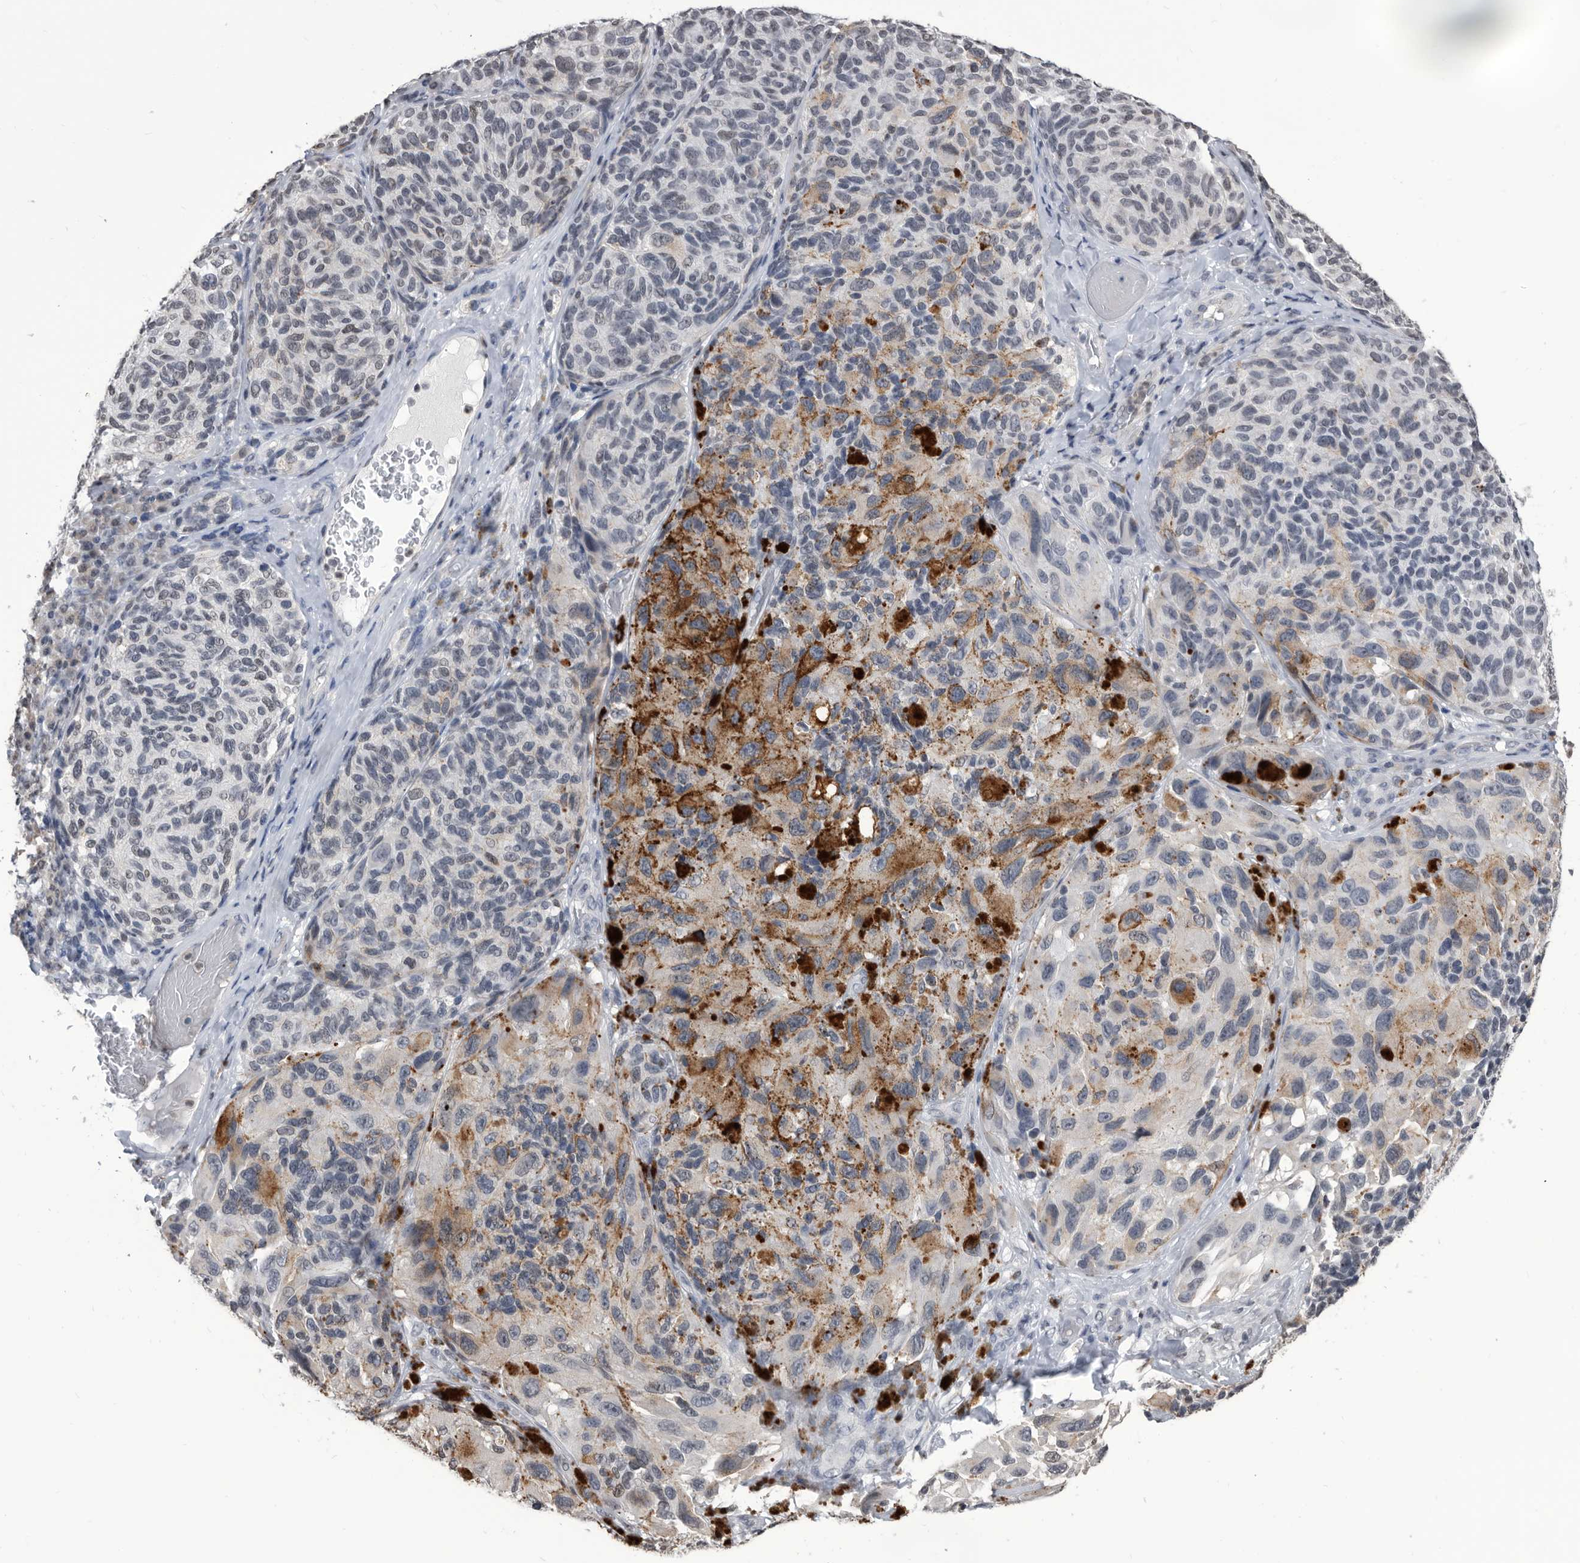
{"staining": {"intensity": "weak", "quantity": "<25%", "location": "nuclear"}, "tissue": "melanoma", "cell_type": "Tumor cells", "image_type": "cancer", "snomed": [{"axis": "morphology", "description": "Malignant melanoma, NOS"}, {"axis": "topography", "description": "Skin"}], "caption": "Immunohistochemical staining of malignant melanoma reveals no significant positivity in tumor cells.", "gene": "TSTD1", "patient": {"sex": "female", "age": 73}}